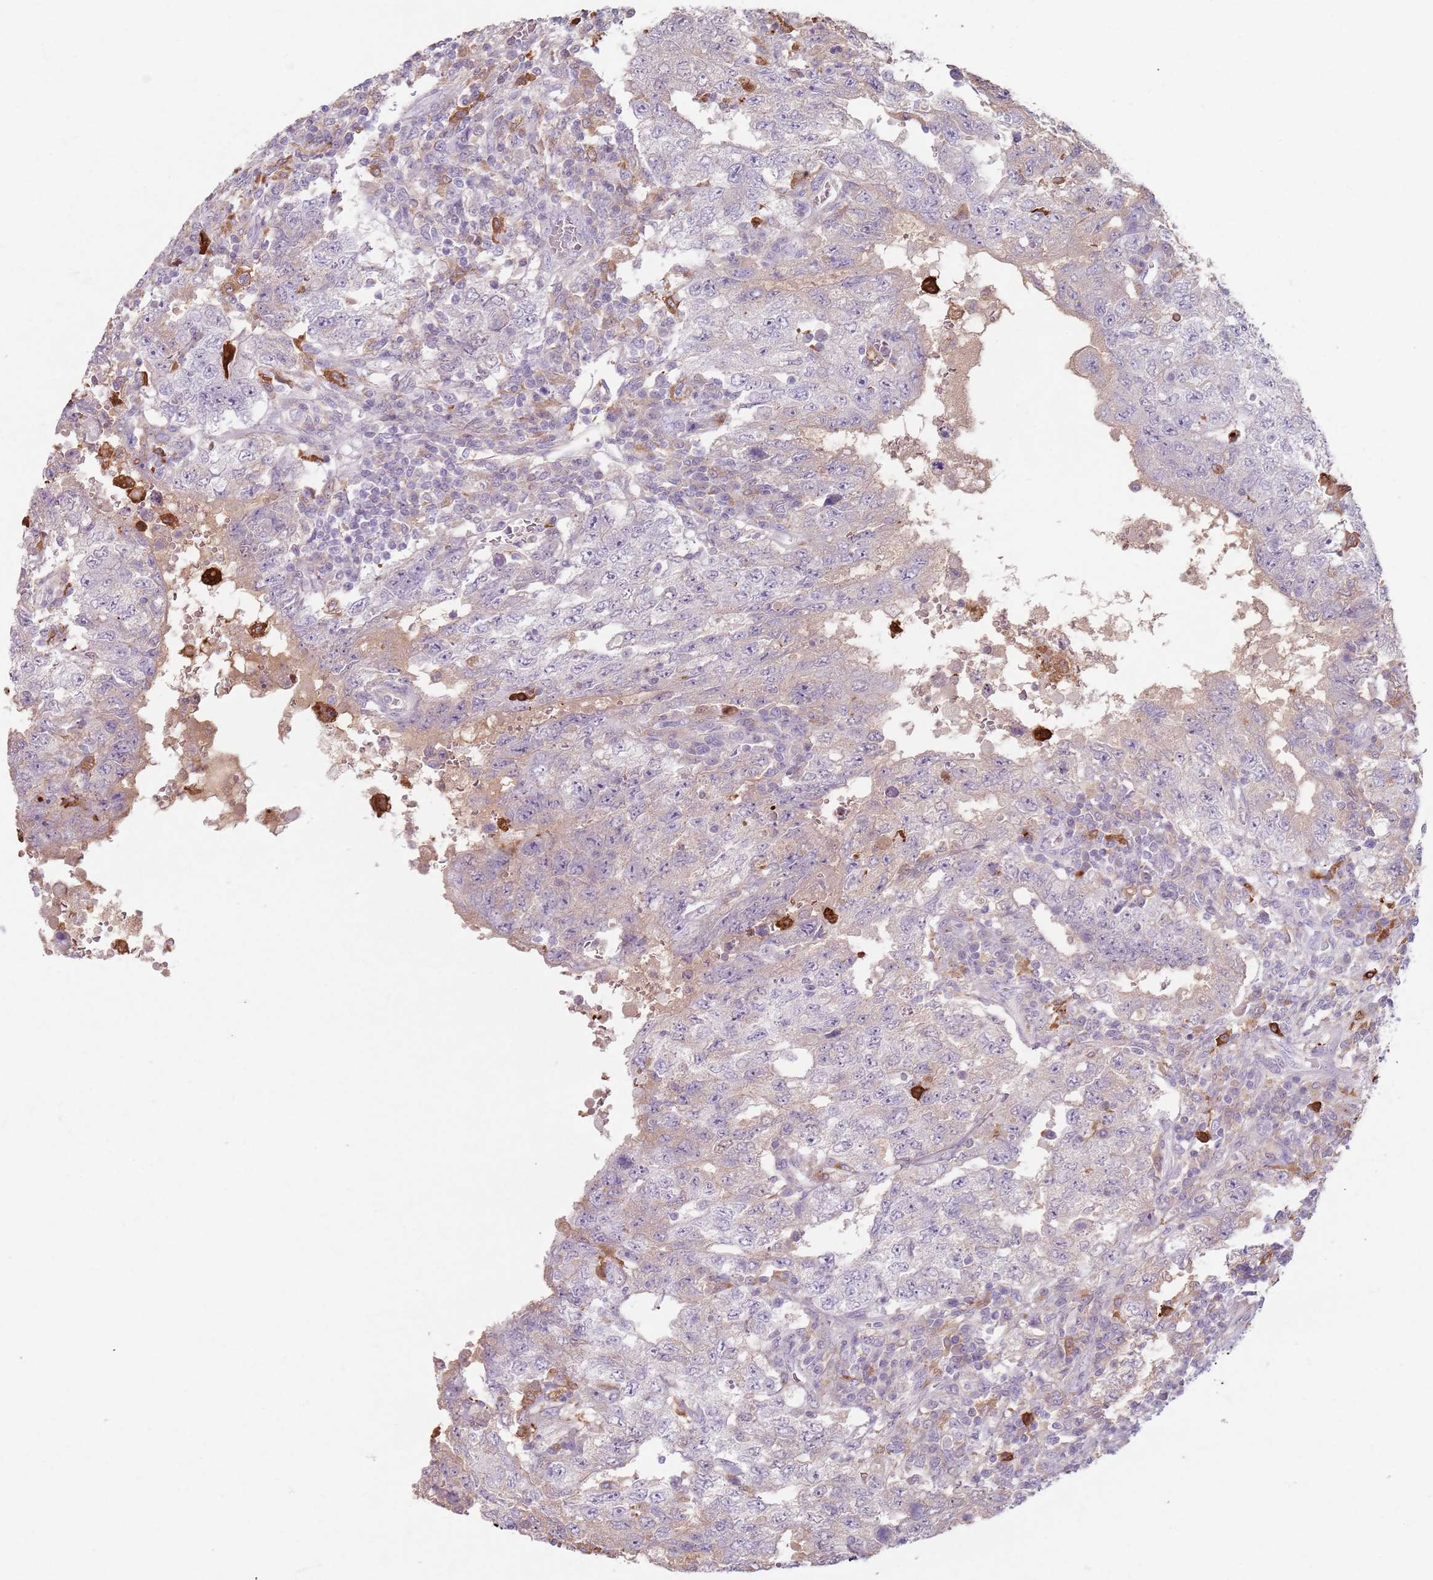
{"staining": {"intensity": "weak", "quantity": "<25%", "location": "cytoplasmic/membranous"}, "tissue": "testis cancer", "cell_type": "Tumor cells", "image_type": "cancer", "snomed": [{"axis": "morphology", "description": "Carcinoma, Embryonal, NOS"}, {"axis": "topography", "description": "Testis"}], "caption": "DAB immunohistochemical staining of testis embryonal carcinoma reveals no significant expression in tumor cells. (DAB (3,3'-diaminobenzidine) immunohistochemistry (IHC), high magnification).", "gene": "GDPGP1", "patient": {"sex": "male", "age": 26}}